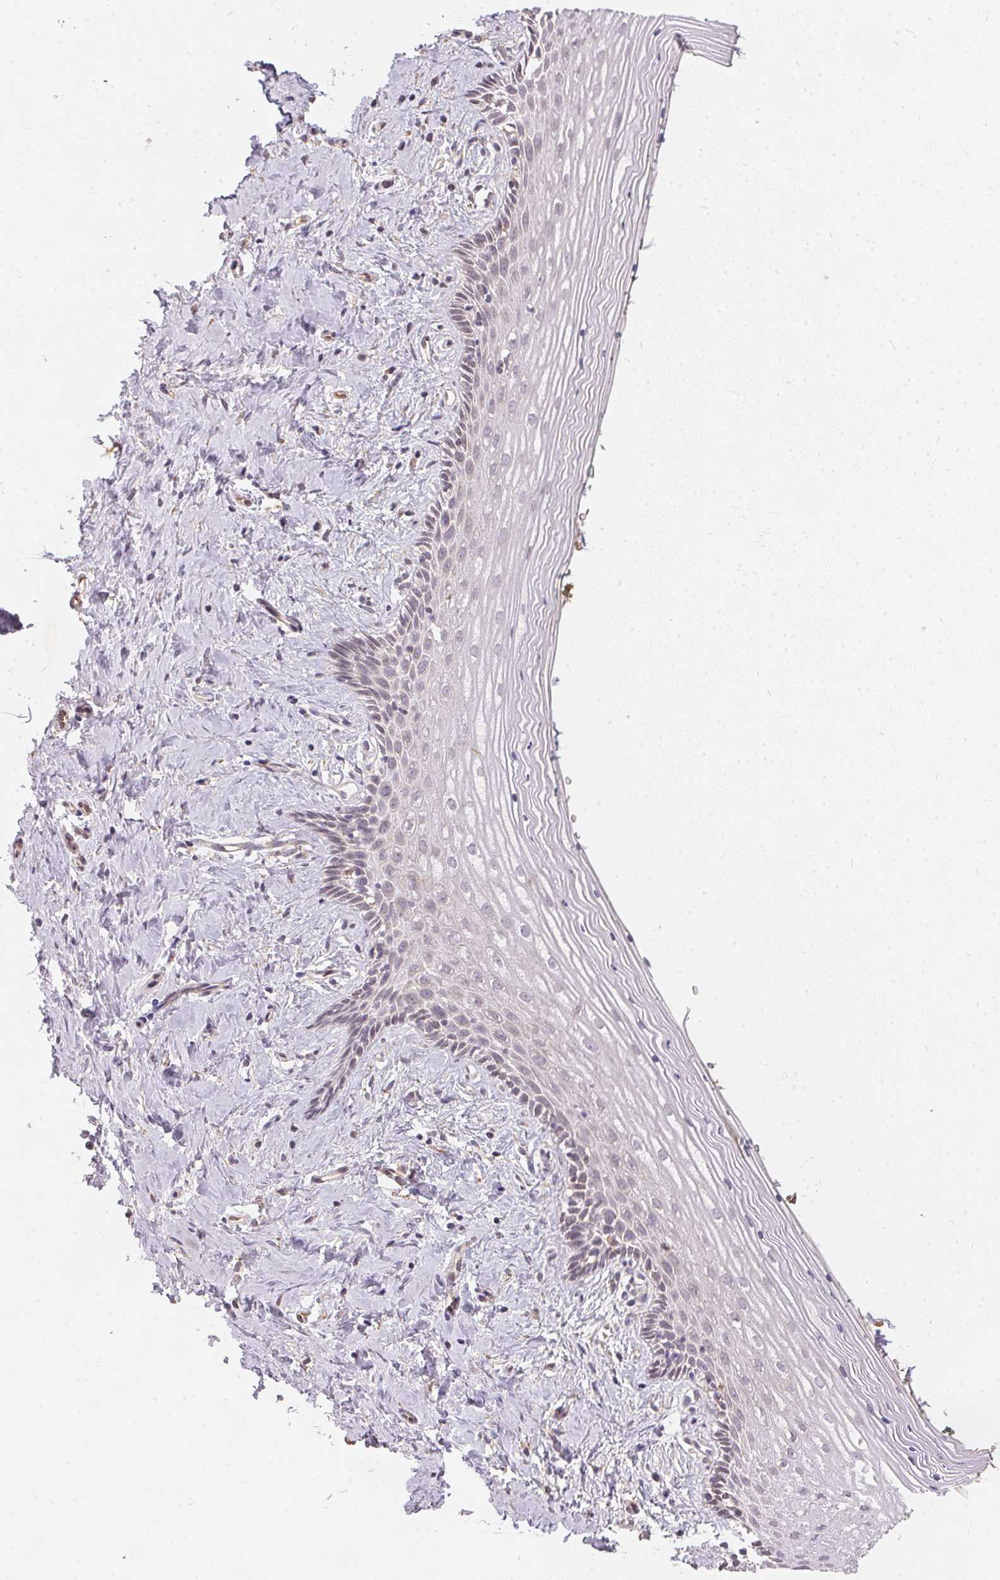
{"staining": {"intensity": "negative", "quantity": "none", "location": "none"}, "tissue": "vagina", "cell_type": "Squamous epithelial cells", "image_type": "normal", "snomed": [{"axis": "morphology", "description": "Normal tissue, NOS"}, {"axis": "topography", "description": "Vagina"}], "caption": "This photomicrograph is of normal vagina stained with IHC to label a protein in brown with the nuclei are counter-stained blue. There is no expression in squamous epithelial cells.", "gene": "VWA5B2", "patient": {"sex": "female", "age": 42}}